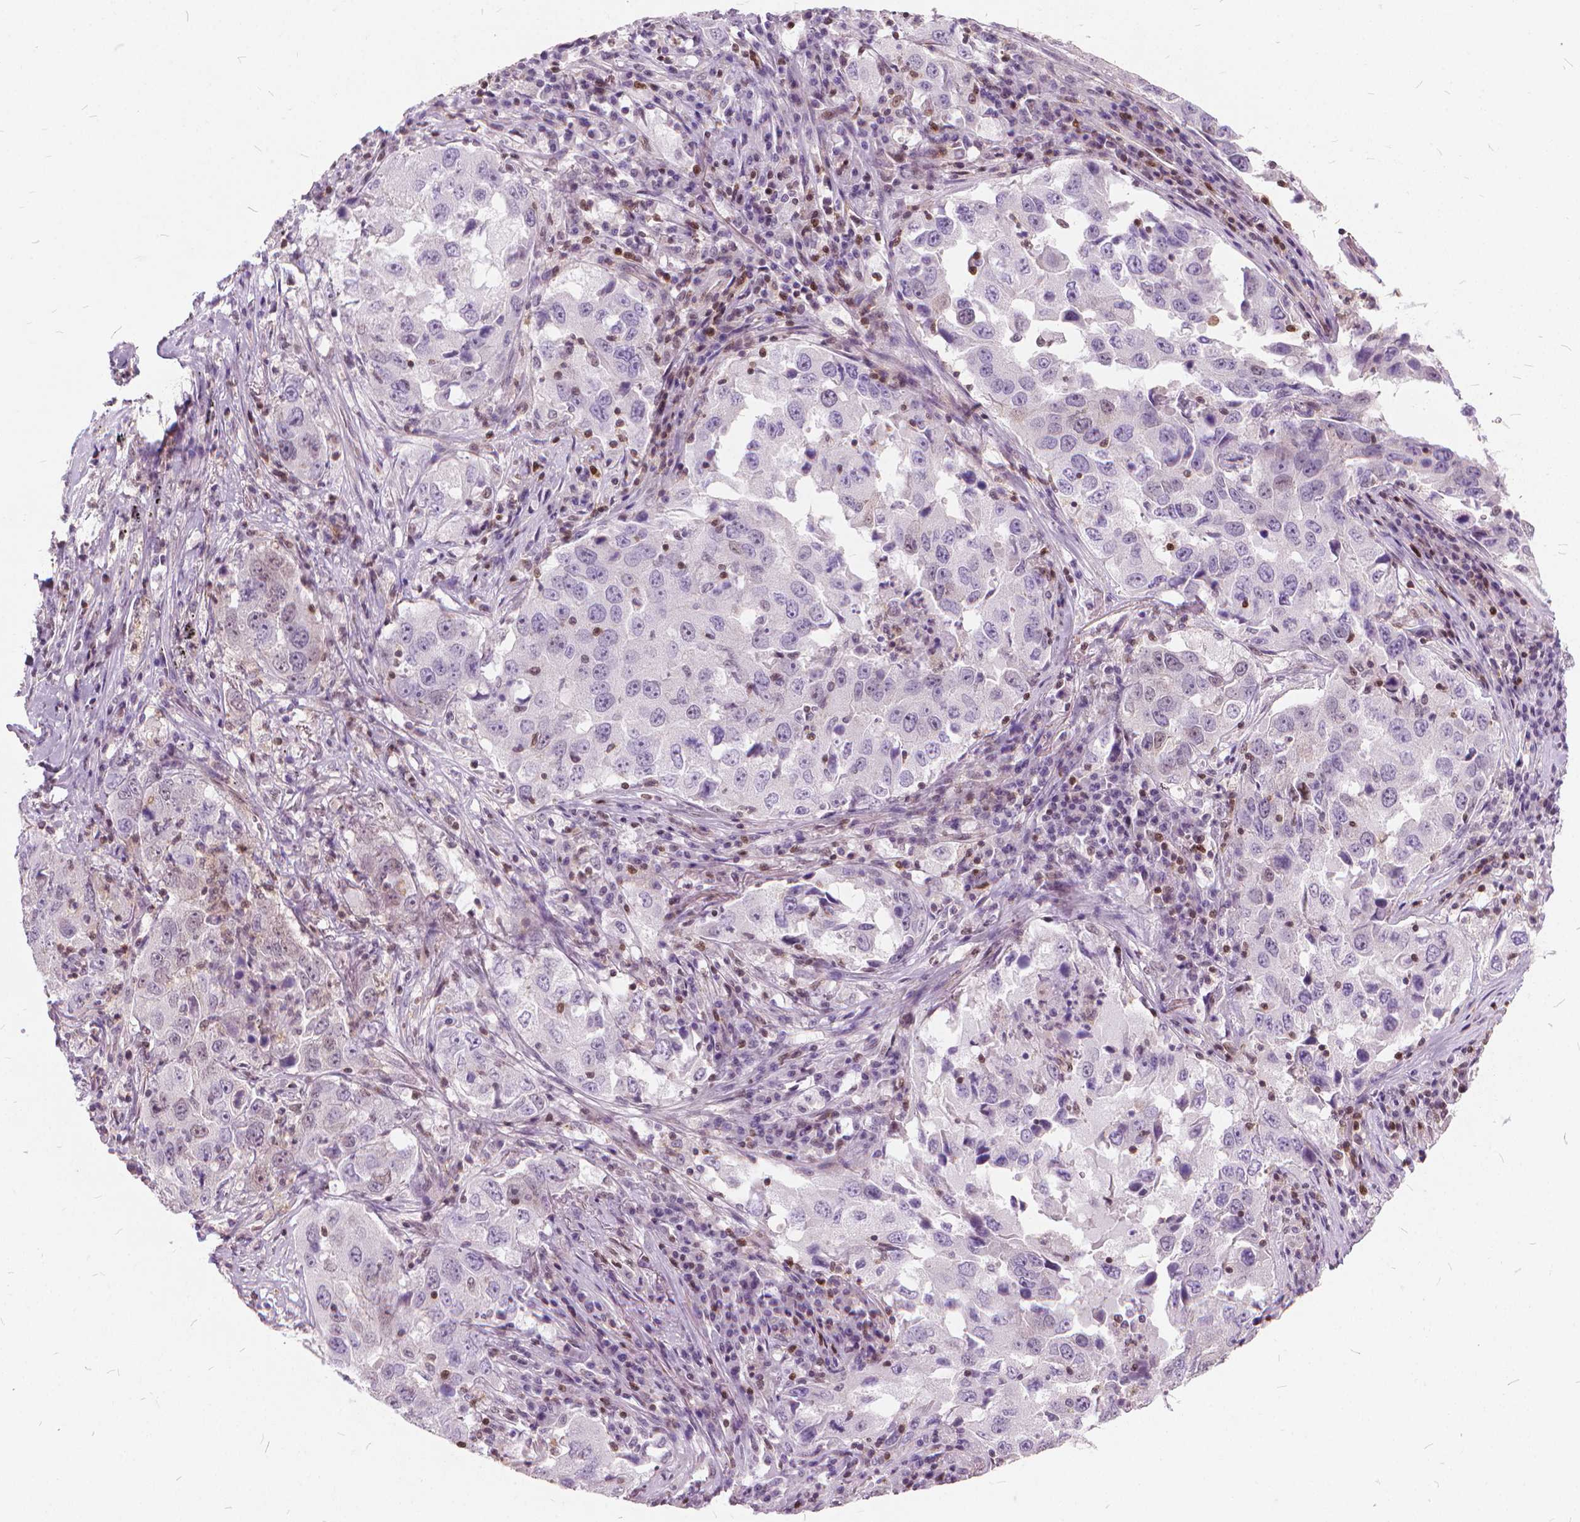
{"staining": {"intensity": "weak", "quantity": "25%-75%", "location": "nuclear"}, "tissue": "lung cancer", "cell_type": "Tumor cells", "image_type": "cancer", "snomed": [{"axis": "morphology", "description": "Adenocarcinoma, NOS"}, {"axis": "topography", "description": "Lung"}], "caption": "Protein staining of lung cancer (adenocarcinoma) tissue shows weak nuclear positivity in approximately 25%-75% of tumor cells.", "gene": "STAT5B", "patient": {"sex": "male", "age": 73}}